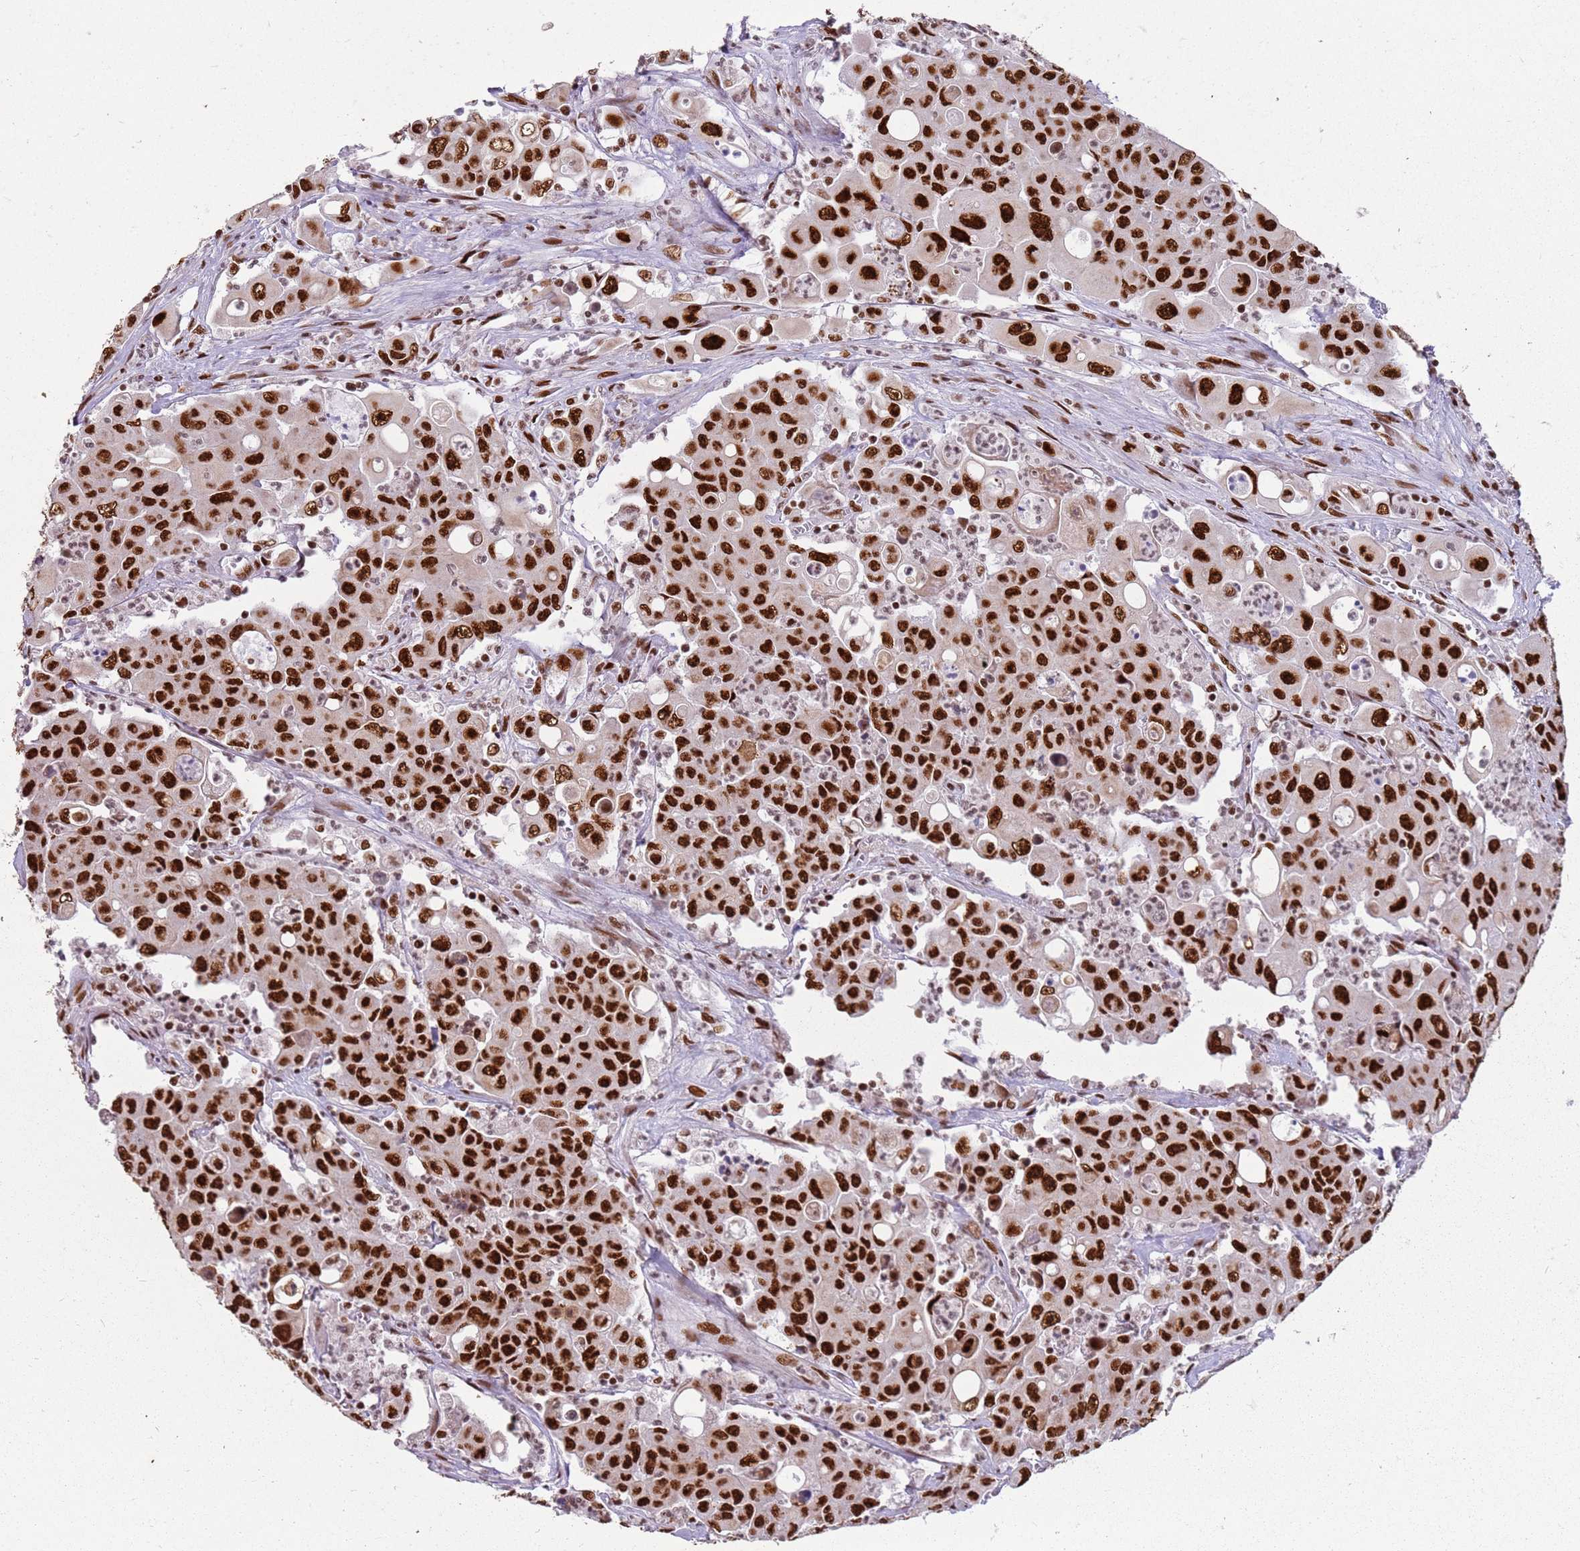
{"staining": {"intensity": "strong", "quantity": ">75%", "location": "nuclear"}, "tissue": "colorectal cancer", "cell_type": "Tumor cells", "image_type": "cancer", "snomed": [{"axis": "morphology", "description": "Adenocarcinoma, NOS"}, {"axis": "topography", "description": "Colon"}], "caption": "Immunohistochemistry (IHC) (DAB (3,3'-diaminobenzidine)) staining of adenocarcinoma (colorectal) exhibits strong nuclear protein expression in about >75% of tumor cells.", "gene": "TENT4A", "patient": {"sex": "male", "age": 51}}